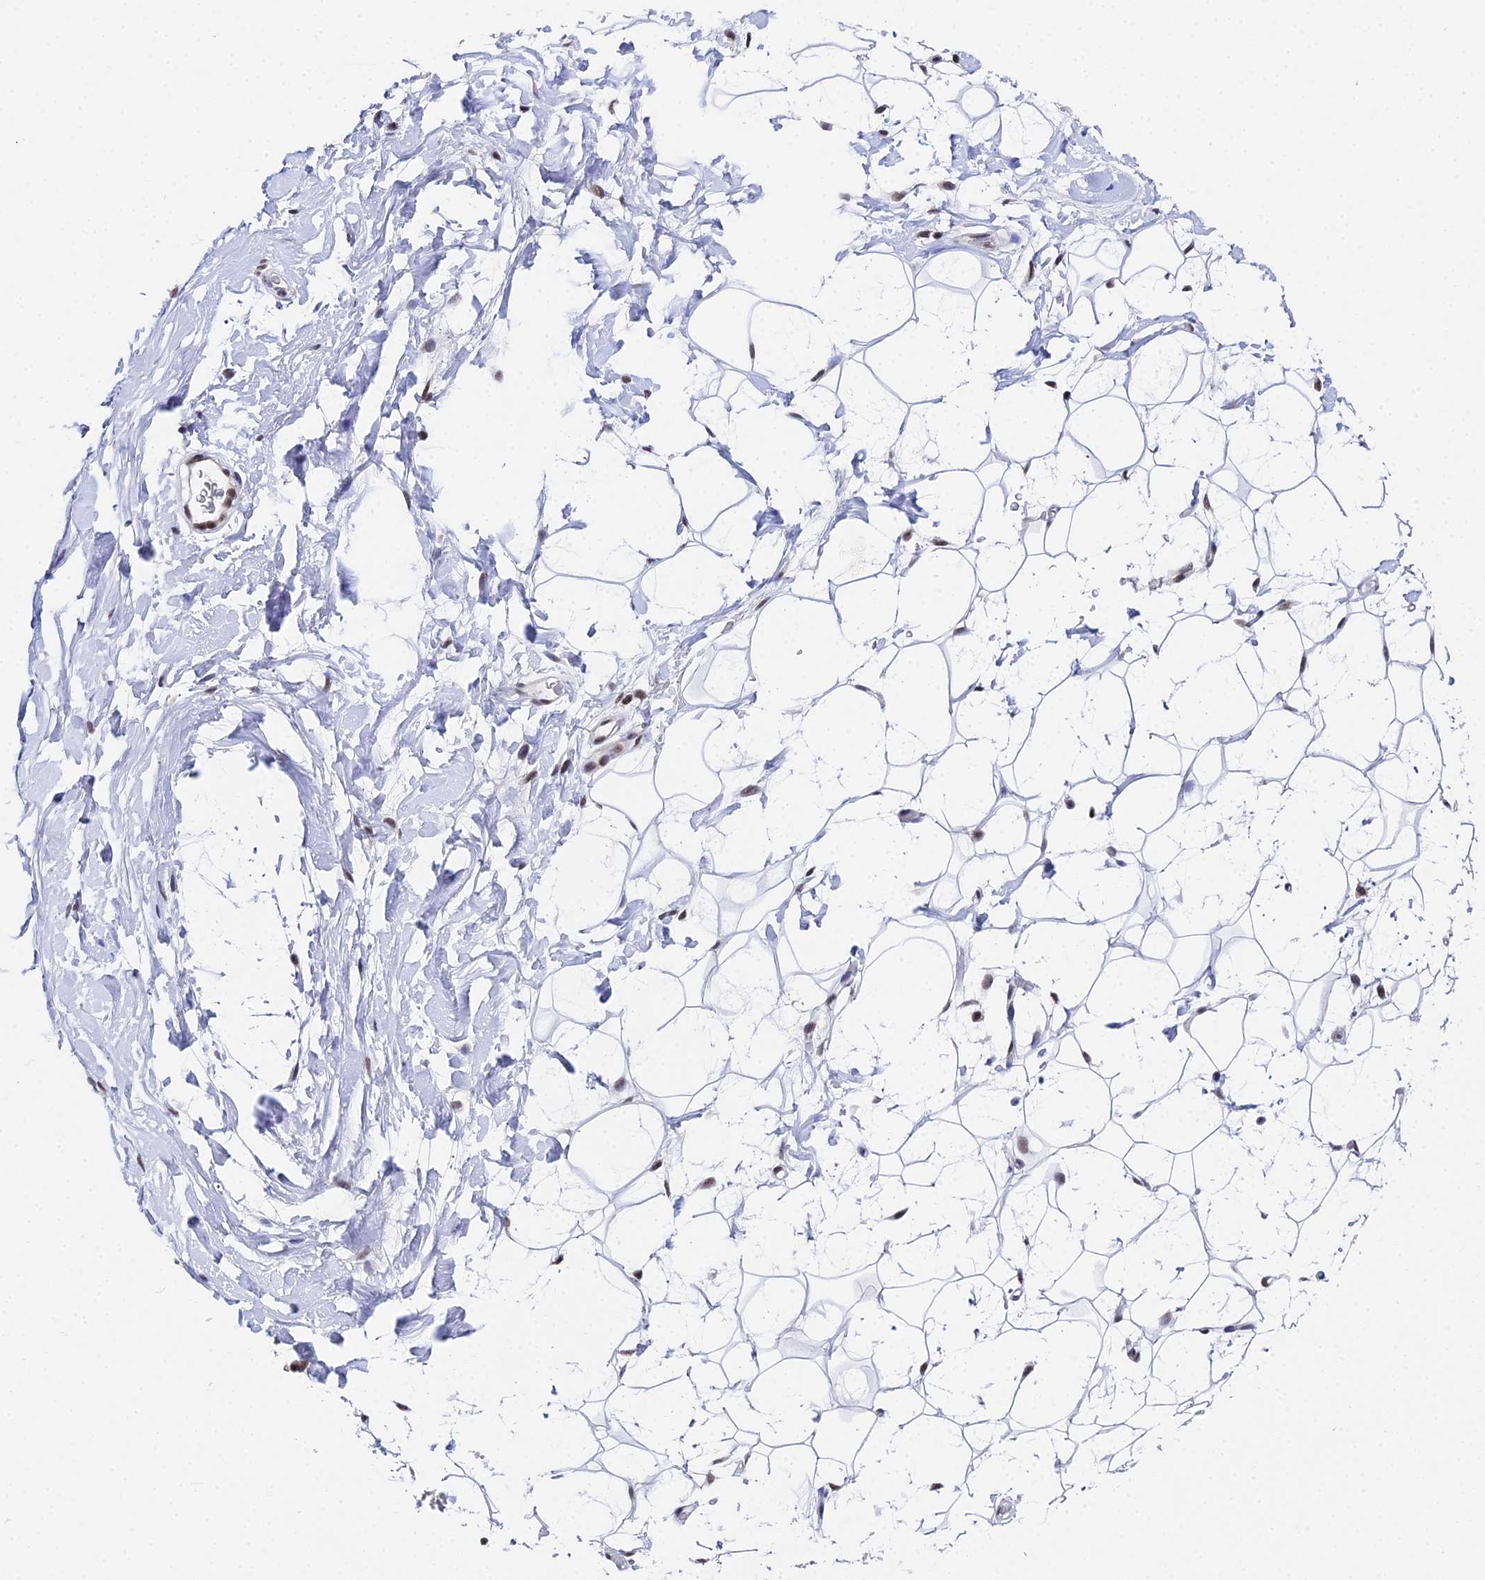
{"staining": {"intensity": "moderate", "quantity": ">75%", "location": "nuclear"}, "tissue": "adipose tissue", "cell_type": "Adipocytes", "image_type": "normal", "snomed": [{"axis": "morphology", "description": "Normal tissue, NOS"}, {"axis": "topography", "description": "Breast"}], "caption": "Adipose tissue stained with immunohistochemistry reveals moderate nuclear staining in about >75% of adipocytes.", "gene": "MAGOHB", "patient": {"sex": "female", "age": 26}}